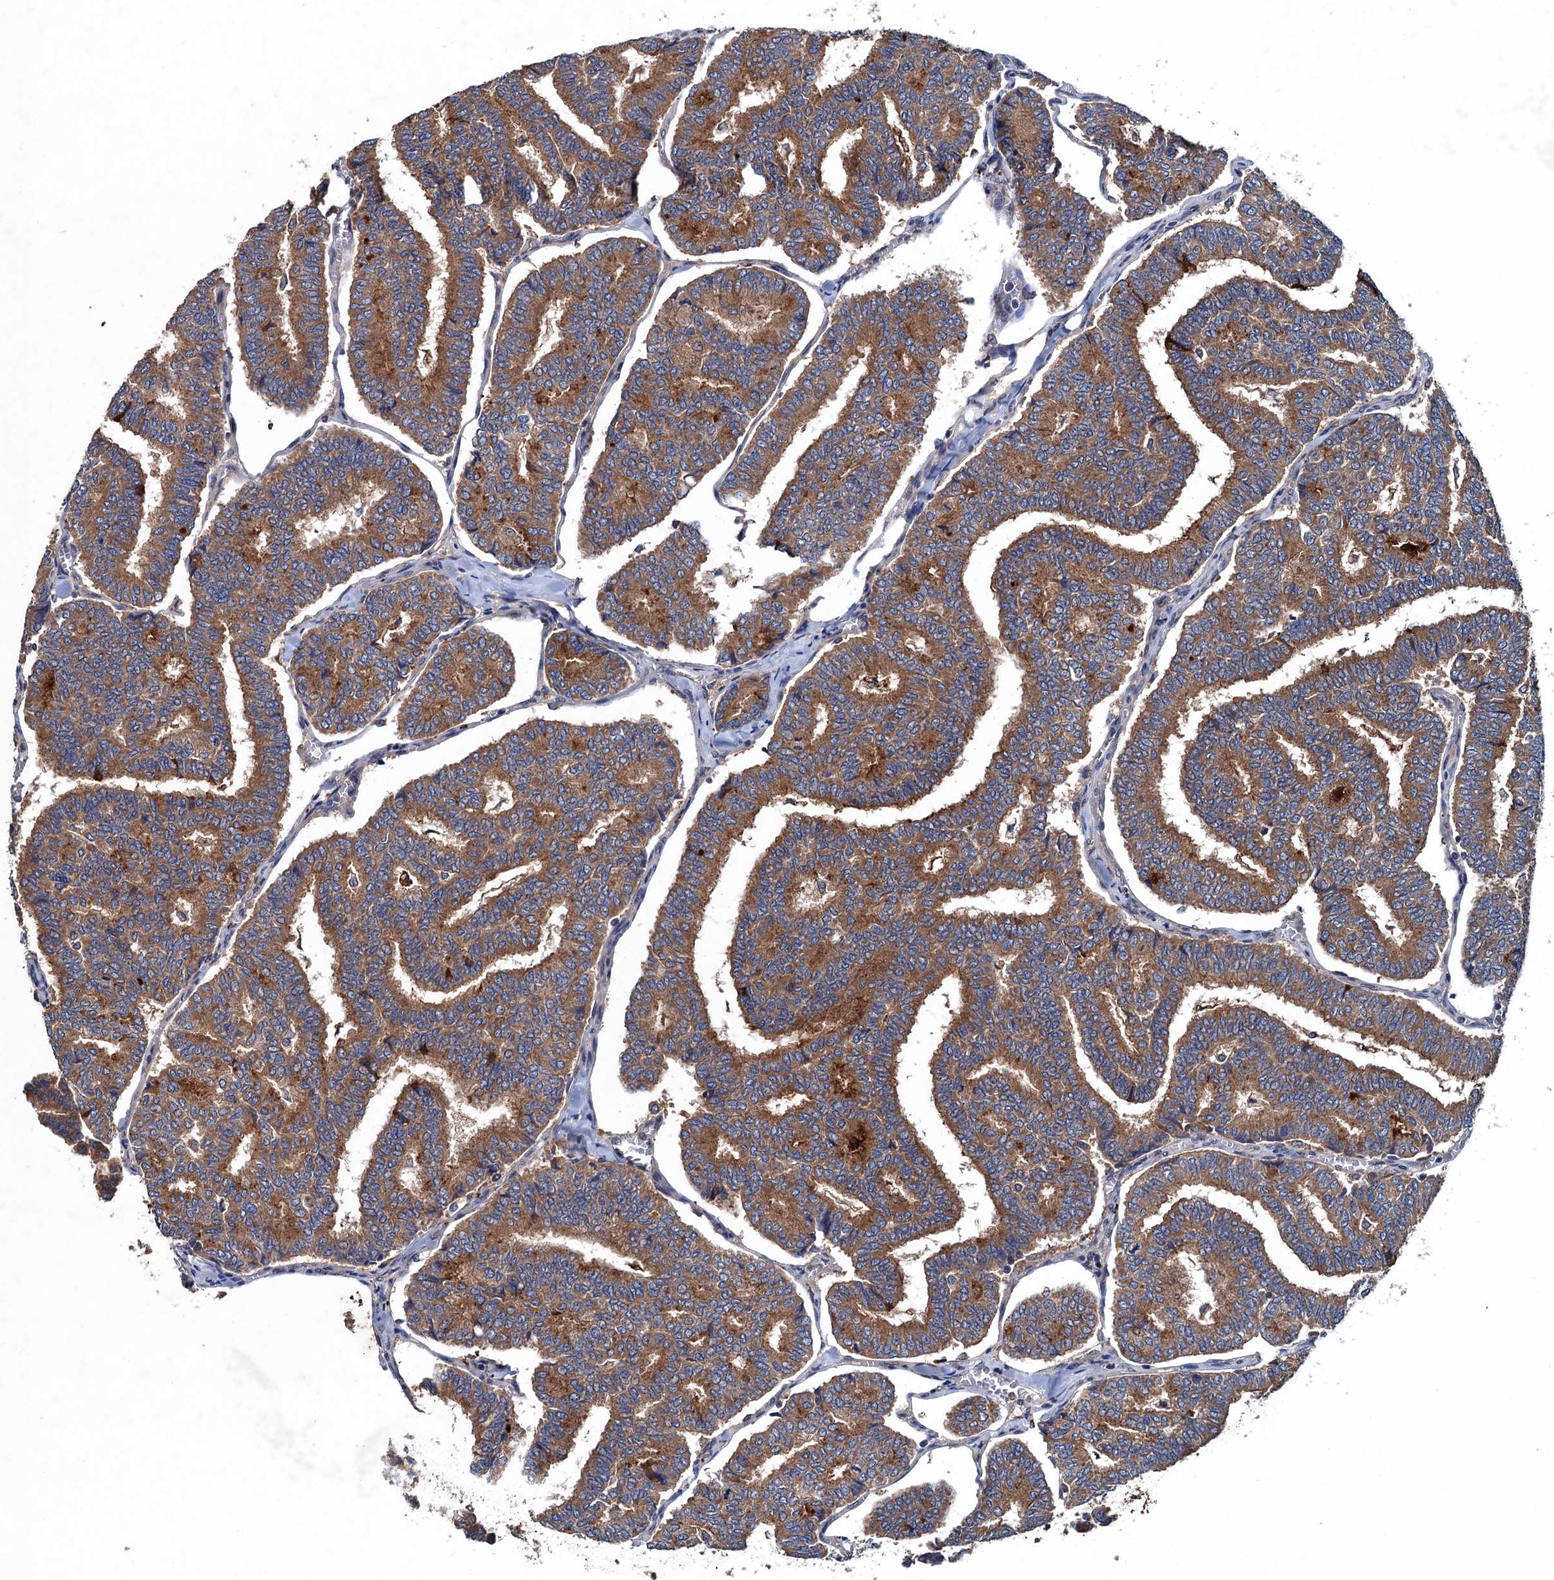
{"staining": {"intensity": "moderate", "quantity": ">75%", "location": "cytoplasmic/membranous"}, "tissue": "thyroid cancer", "cell_type": "Tumor cells", "image_type": "cancer", "snomed": [{"axis": "morphology", "description": "Papillary adenocarcinoma, NOS"}, {"axis": "topography", "description": "Thyroid gland"}], "caption": "An image of thyroid papillary adenocarcinoma stained for a protein demonstrates moderate cytoplasmic/membranous brown staining in tumor cells.", "gene": "BLTP3B", "patient": {"sex": "female", "age": 35}}